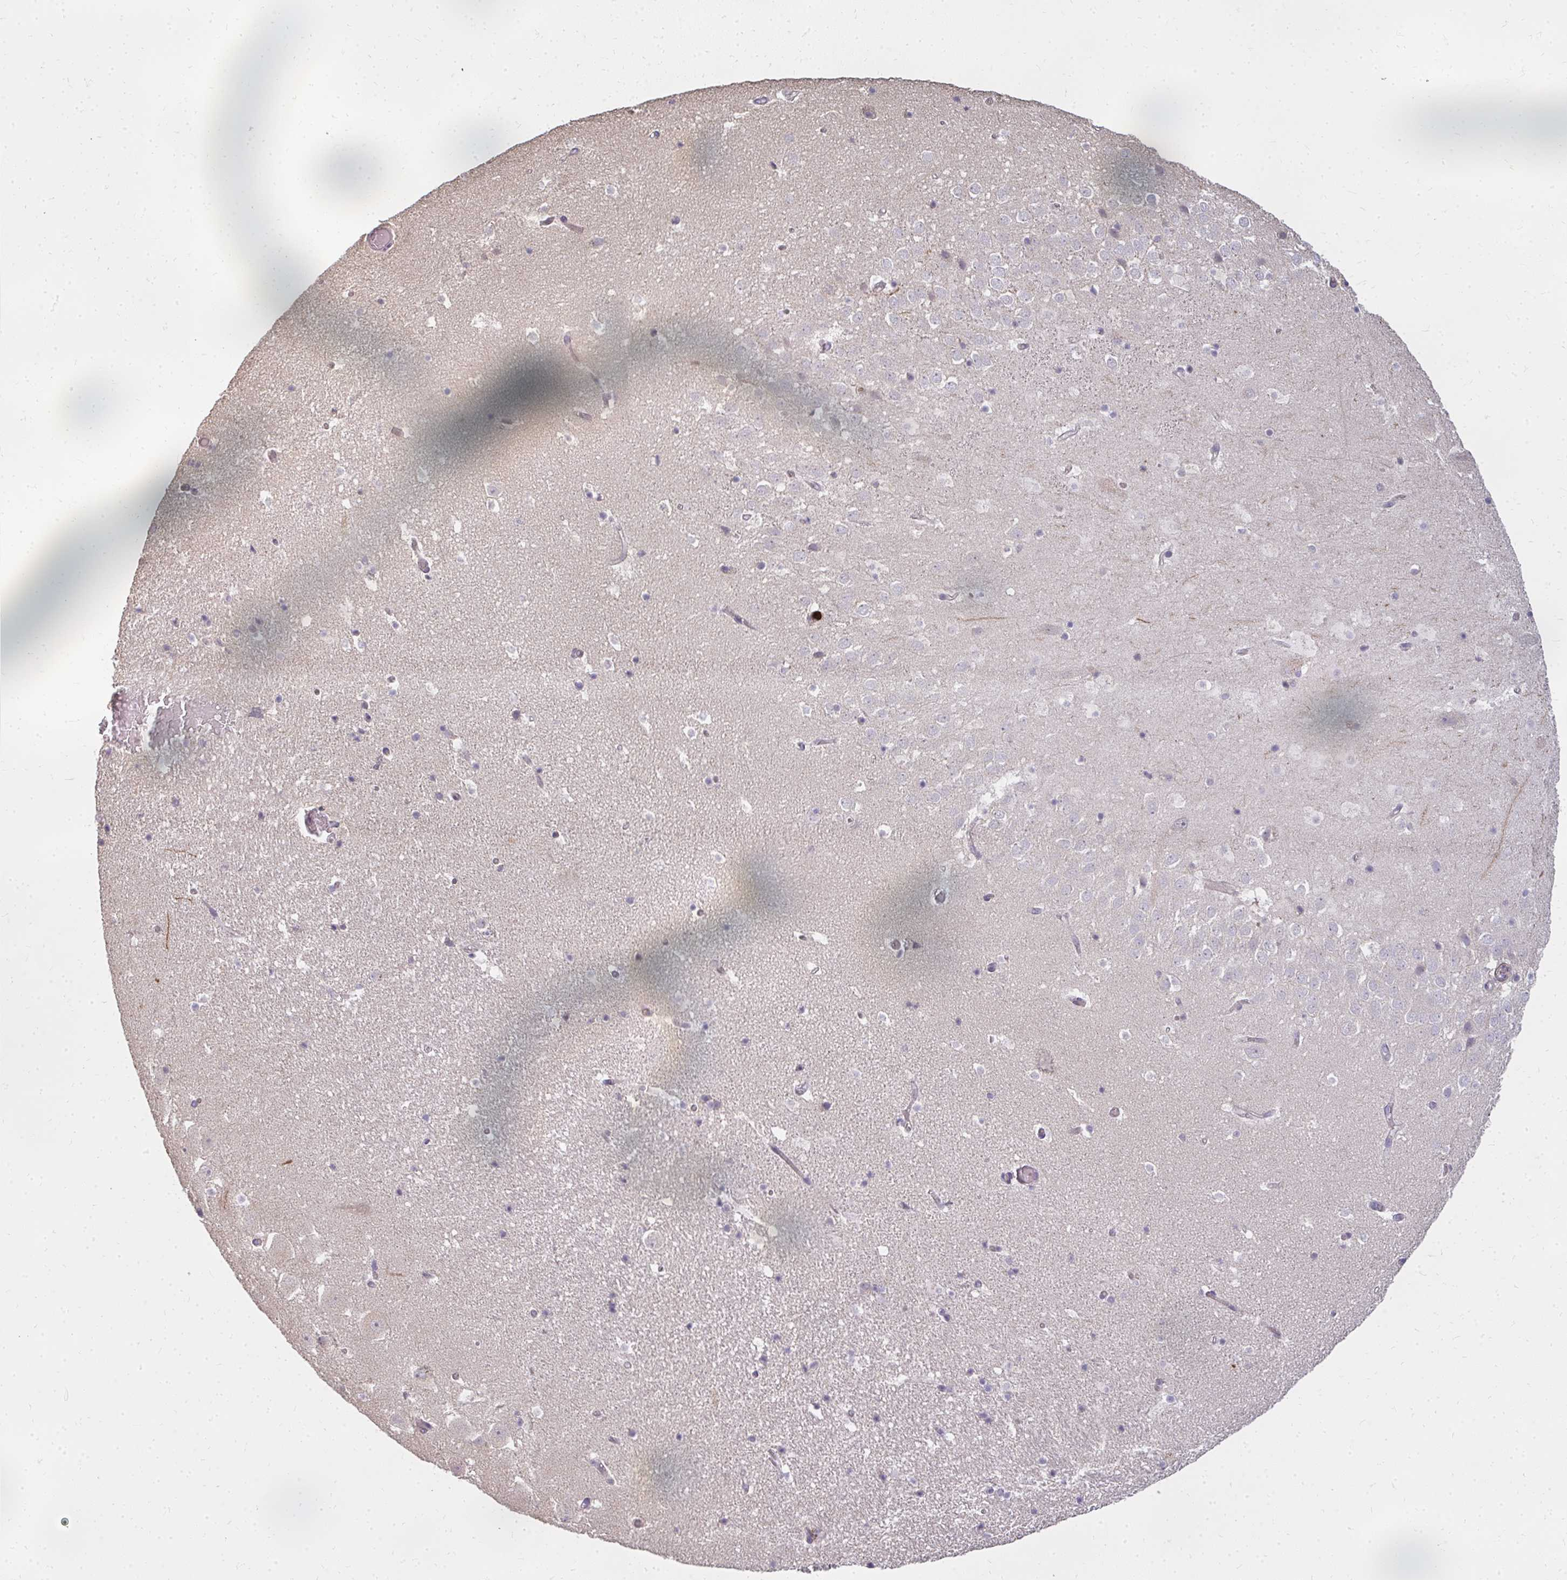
{"staining": {"intensity": "negative", "quantity": "none", "location": "none"}, "tissue": "hippocampus", "cell_type": "Glial cells", "image_type": "normal", "snomed": [{"axis": "morphology", "description": "Normal tissue, NOS"}, {"axis": "topography", "description": "Hippocampus"}], "caption": "This is a histopathology image of immunohistochemistry staining of benign hippocampus, which shows no expression in glial cells.", "gene": "CNTRL", "patient": {"sex": "female", "age": 42}}